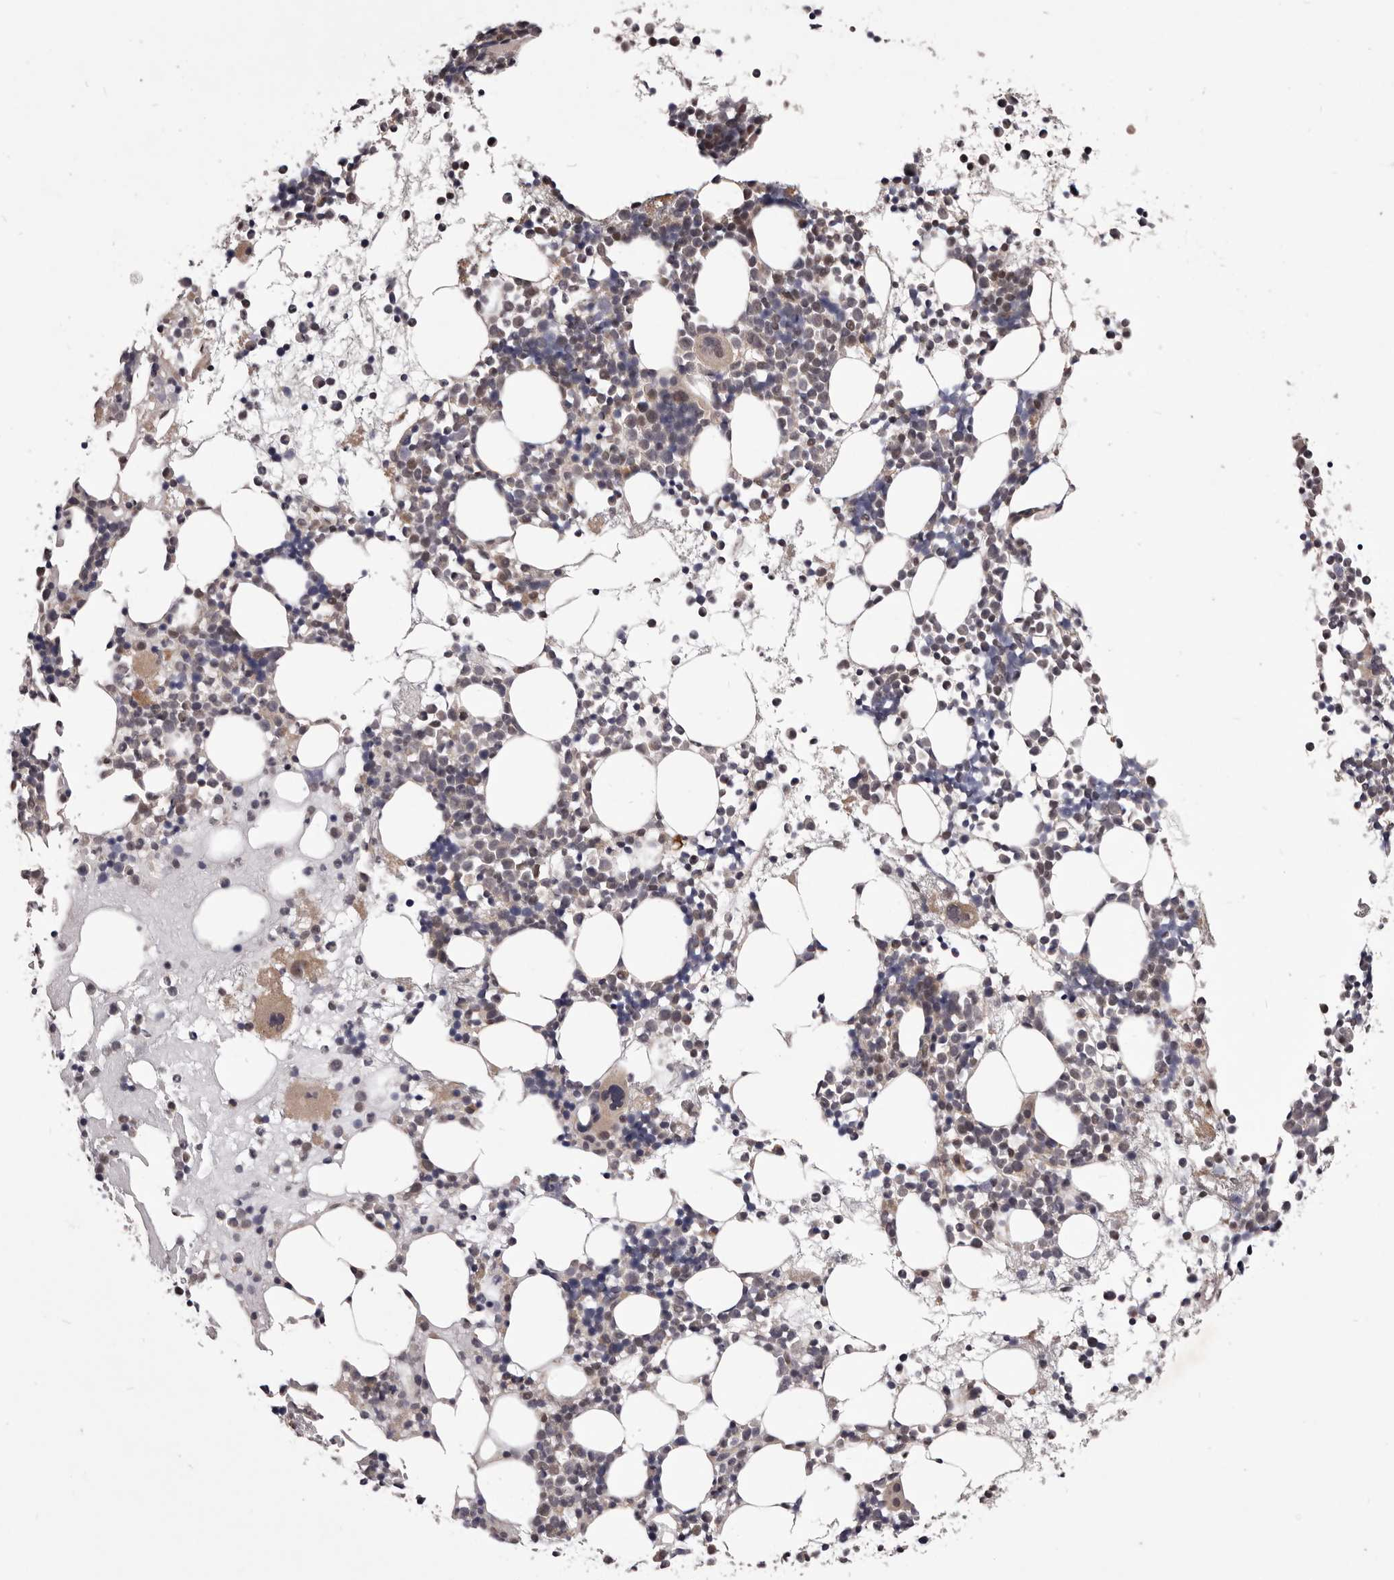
{"staining": {"intensity": "moderate", "quantity": "<25%", "location": "cytoplasmic/membranous"}, "tissue": "bone marrow", "cell_type": "Hematopoietic cells", "image_type": "normal", "snomed": [{"axis": "morphology", "description": "Normal tissue, NOS"}, {"axis": "topography", "description": "Bone marrow"}], "caption": "The image displays a brown stain indicating the presence of a protein in the cytoplasmic/membranous of hematopoietic cells in bone marrow.", "gene": "CELF3", "patient": {"sex": "female", "age": 57}}